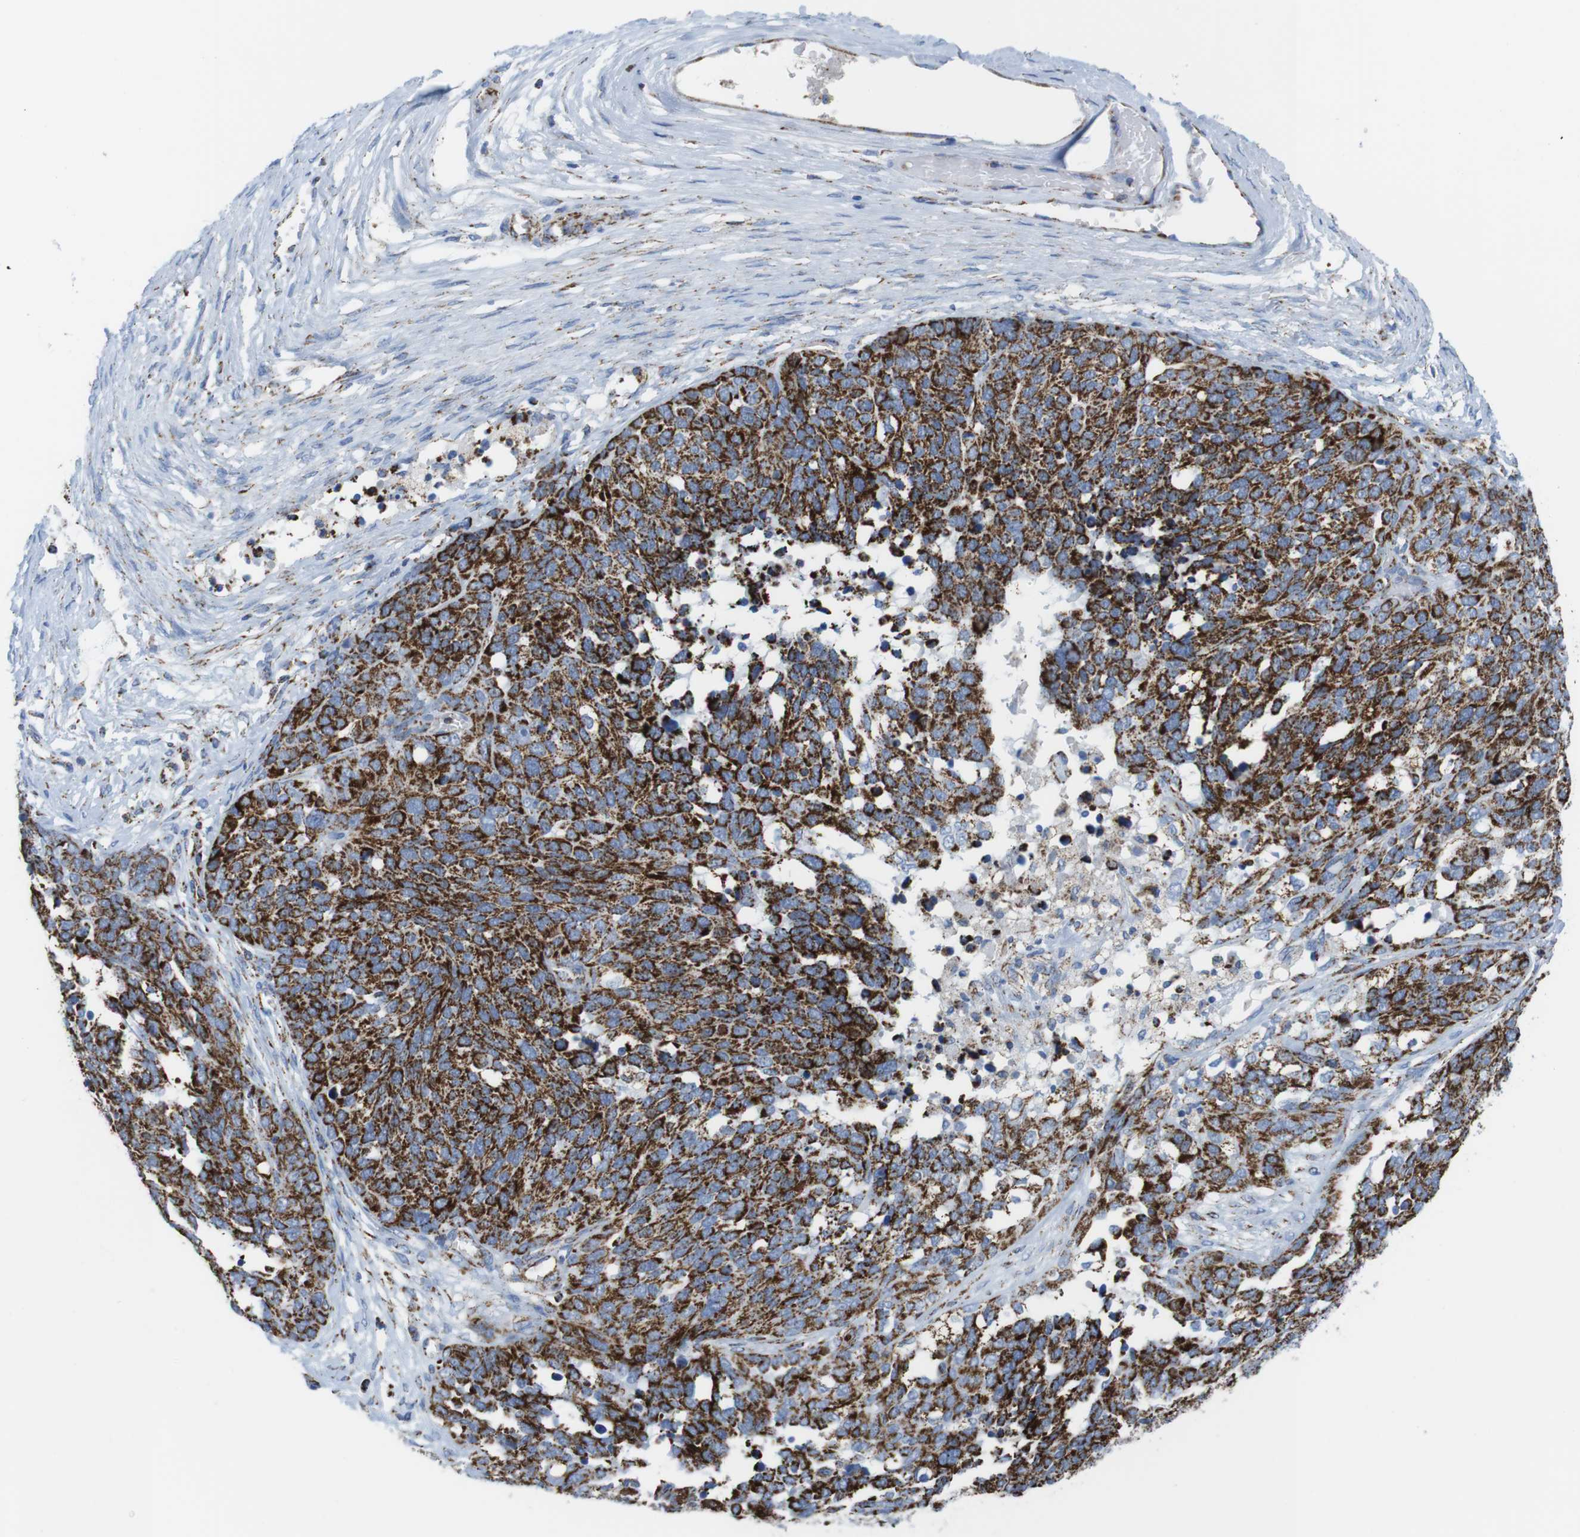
{"staining": {"intensity": "strong", "quantity": ">75%", "location": "cytoplasmic/membranous"}, "tissue": "ovarian cancer", "cell_type": "Tumor cells", "image_type": "cancer", "snomed": [{"axis": "morphology", "description": "Cystadenocarcinoma, serous, NOS"}, {"axis": "topography", "description": "Ovary"}], "caption": "IHC micrograph of neoplastic tissue: human ovarian serous cystadenocarcinoma stained using IHC reveals high levels of strong protein expression localized specifically in the cytoplasmic/membranous of tumor cells, appearing as a cytoplasmic/membranous brown color.", "gene": "ATP5PO", "patient": {"sex": "female", "age": 44}}